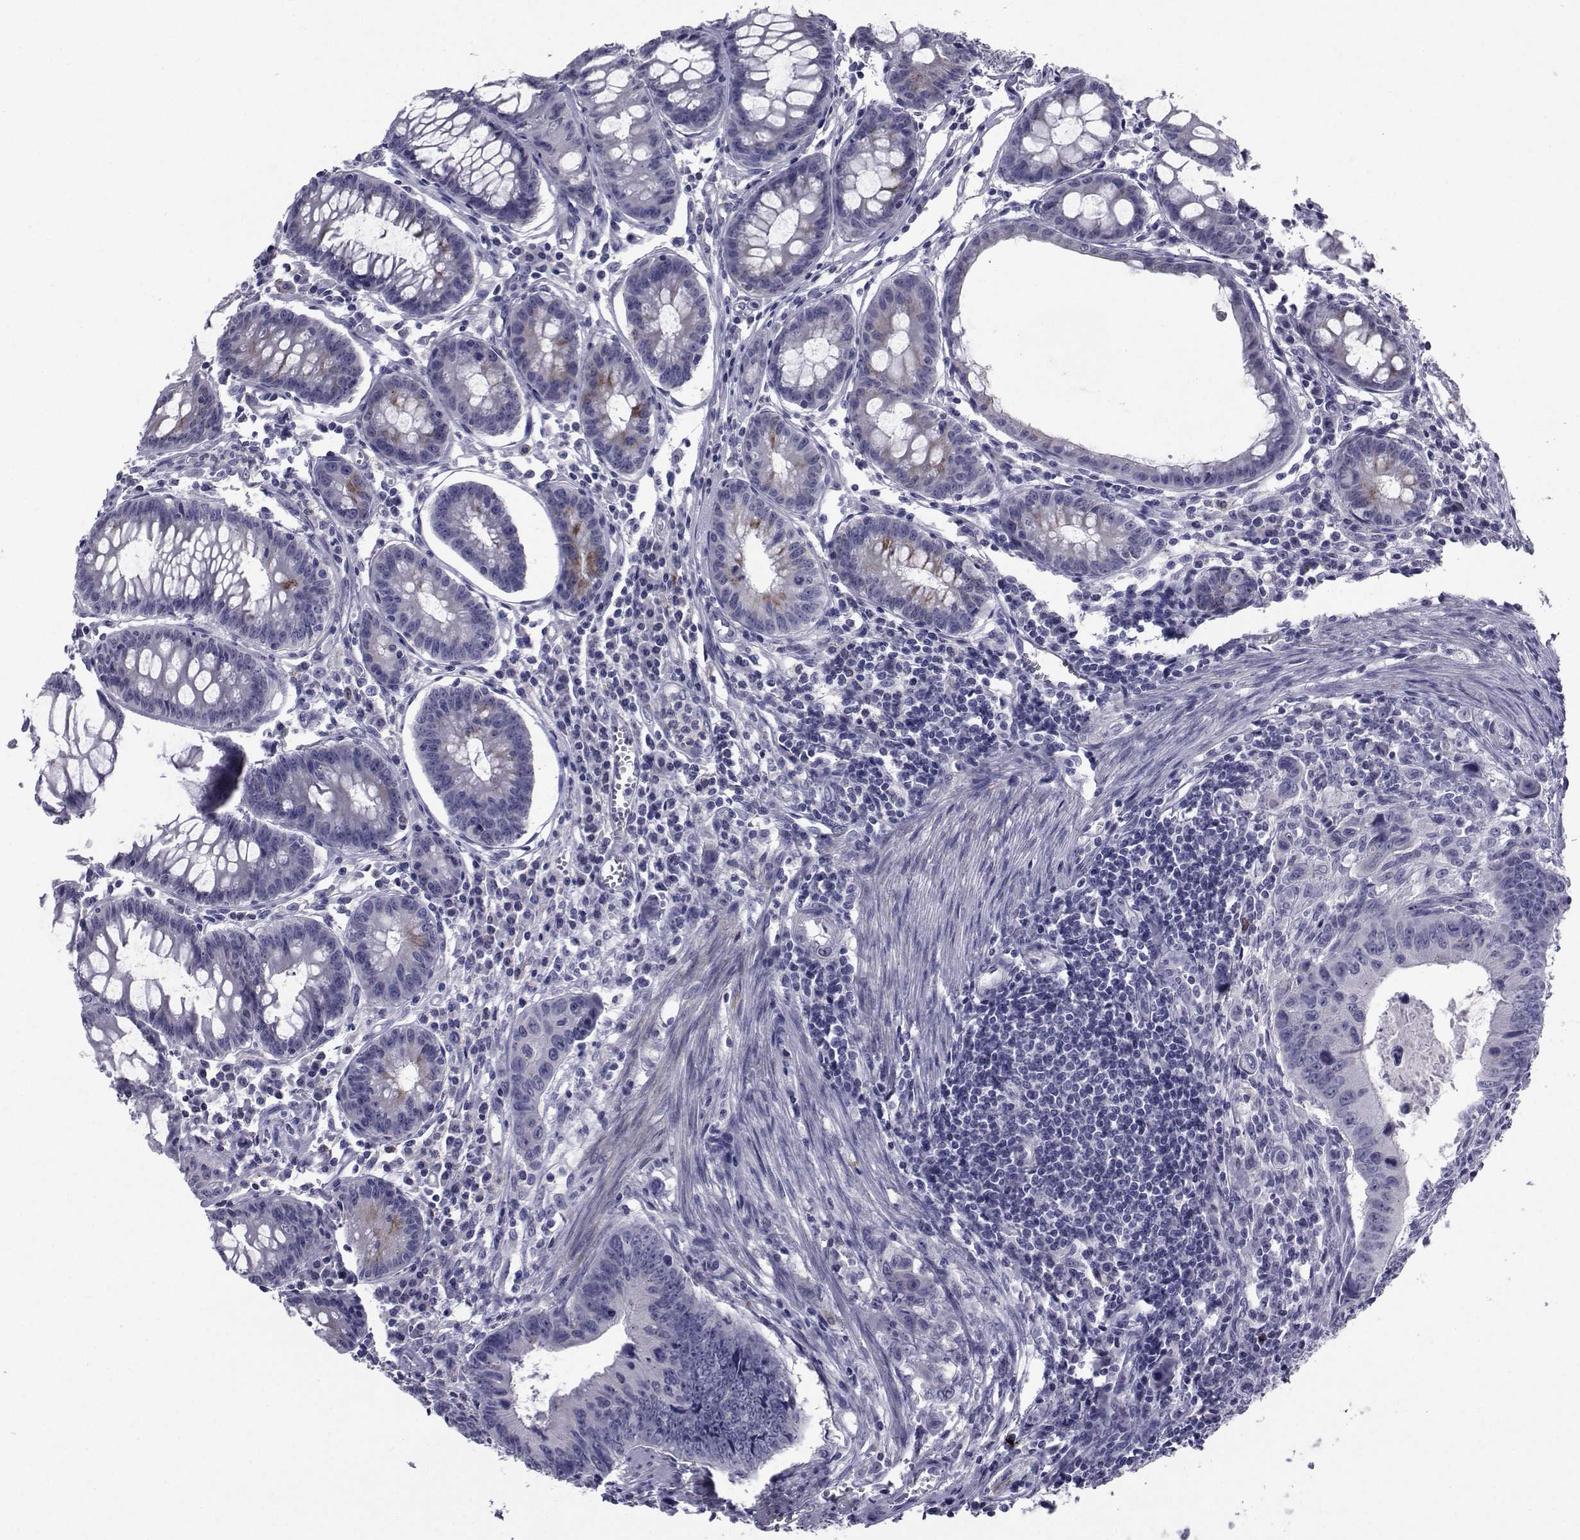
{"staining": {"intensity": "moderate", "quantity": "<25%", "location": "cytoplasmic/membranous"}, "tissue": "colorectal cancer", "cell_type": "Tumor cells", "image_type": "cancer", "snomed": [{"axis": "morphology", "description": "Adenocarcinoma, NOS"}, {"axis": "topography", "description": "Colon"}], "caption": "Colorectal cancer (adenocarcinoma) was stained to show a protein in brown. There is low levels of moderate cytoplasmic/membranous staining in approximately <25% of tumor cells.", "gene": "SEMA5B", "patient": {"sex": "female", "age": 87}}